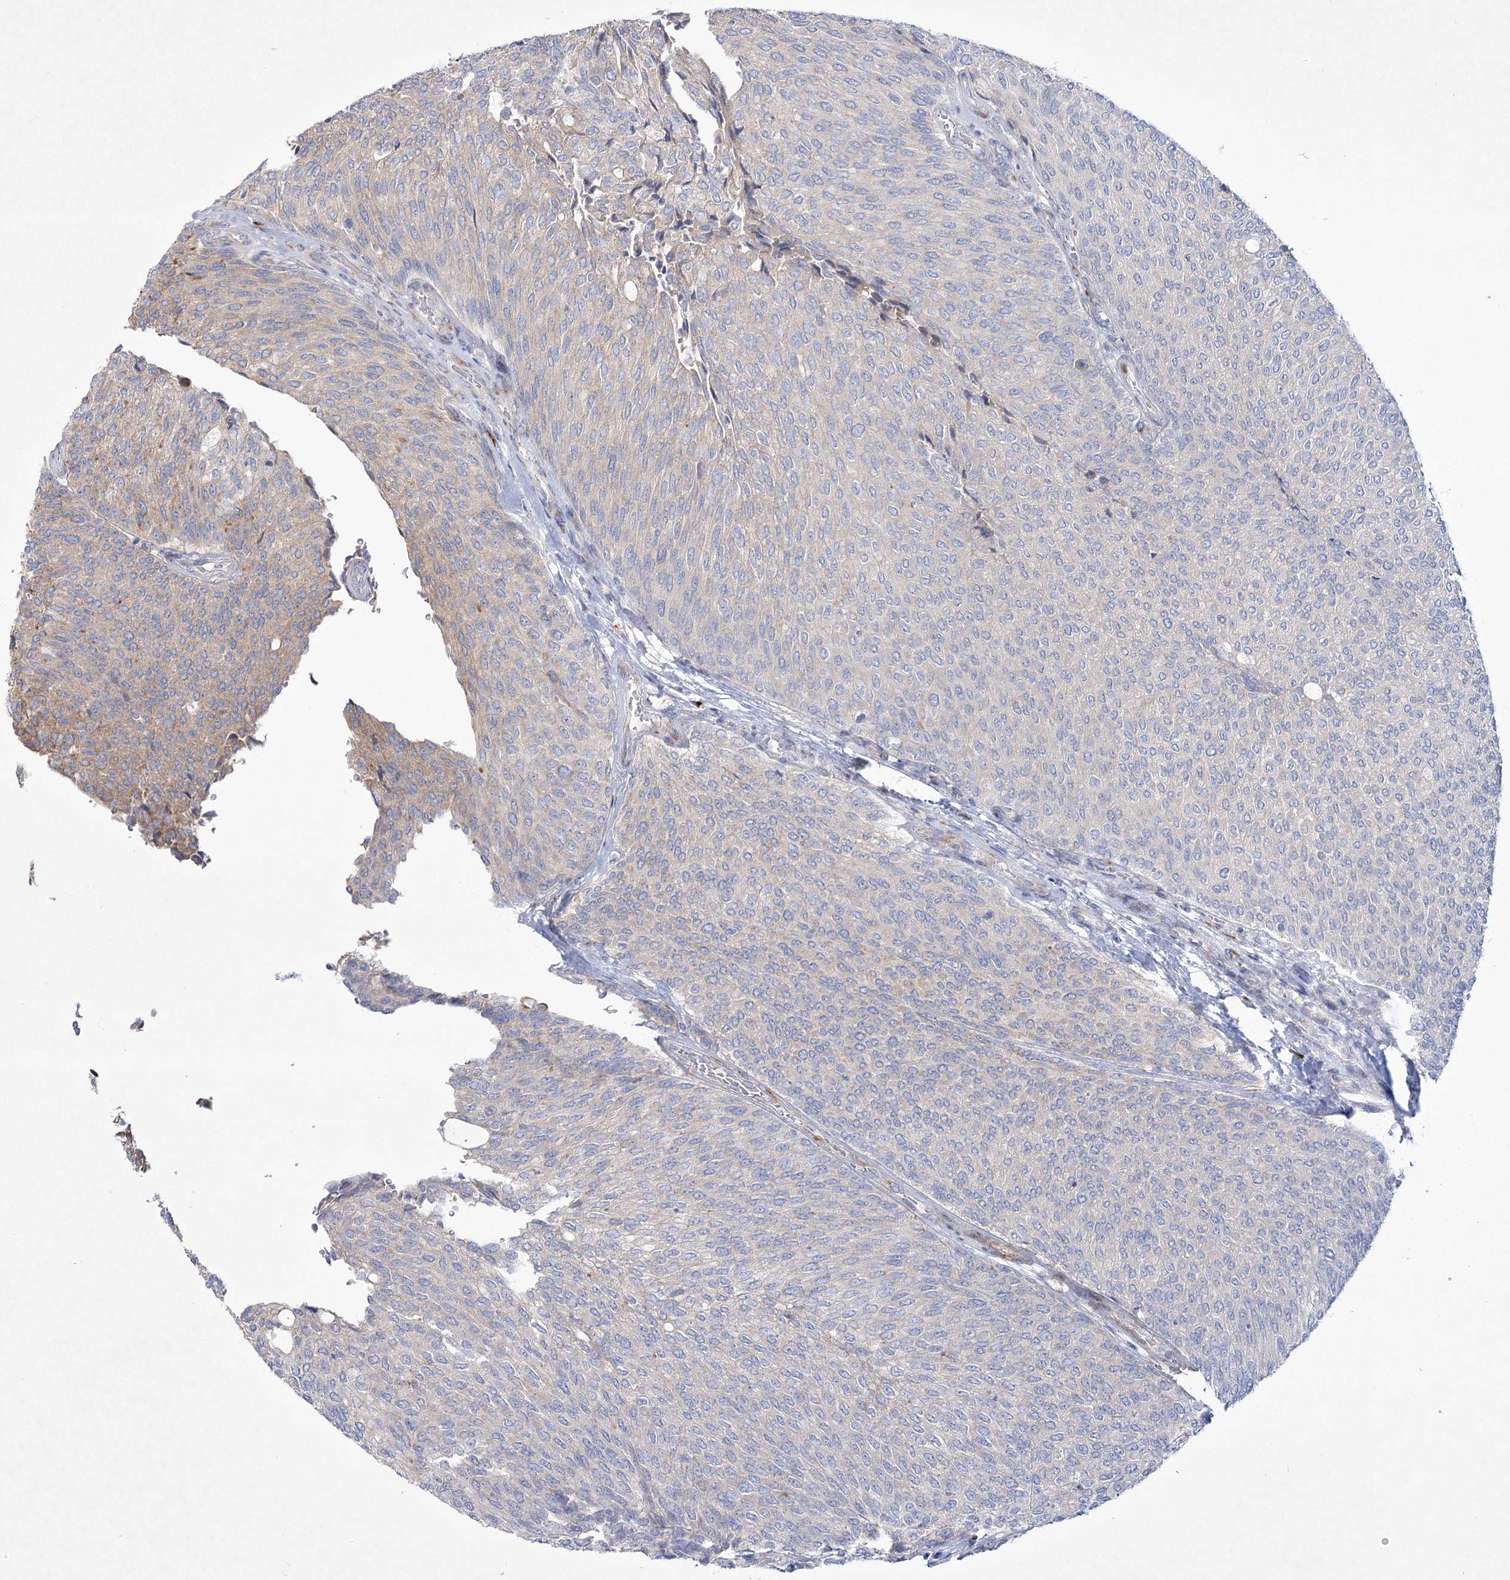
{"staining": {"intensity": "moderate", "quantity": "25%-75%", "location": "cytoplasmic/membranous"}, "tissue": "urothelial cancer", "cell_type": "Tumor cells", "image_type": "cancer", "snomed": [{"axis": "morphology", "description": "Urothelial carcinoma, Low grade"}, {"axis": "topography", "description": "Urinary bladder"}], "caption": "A medium amount of moderate cytoplasmic/membranous positivity is seen in about 25%-75% of tumor cells in urothelial carcinoma (low-grade) tissue.", "gene": "ARFGEF3", "patient": {"sex": "female", "age": 79}}